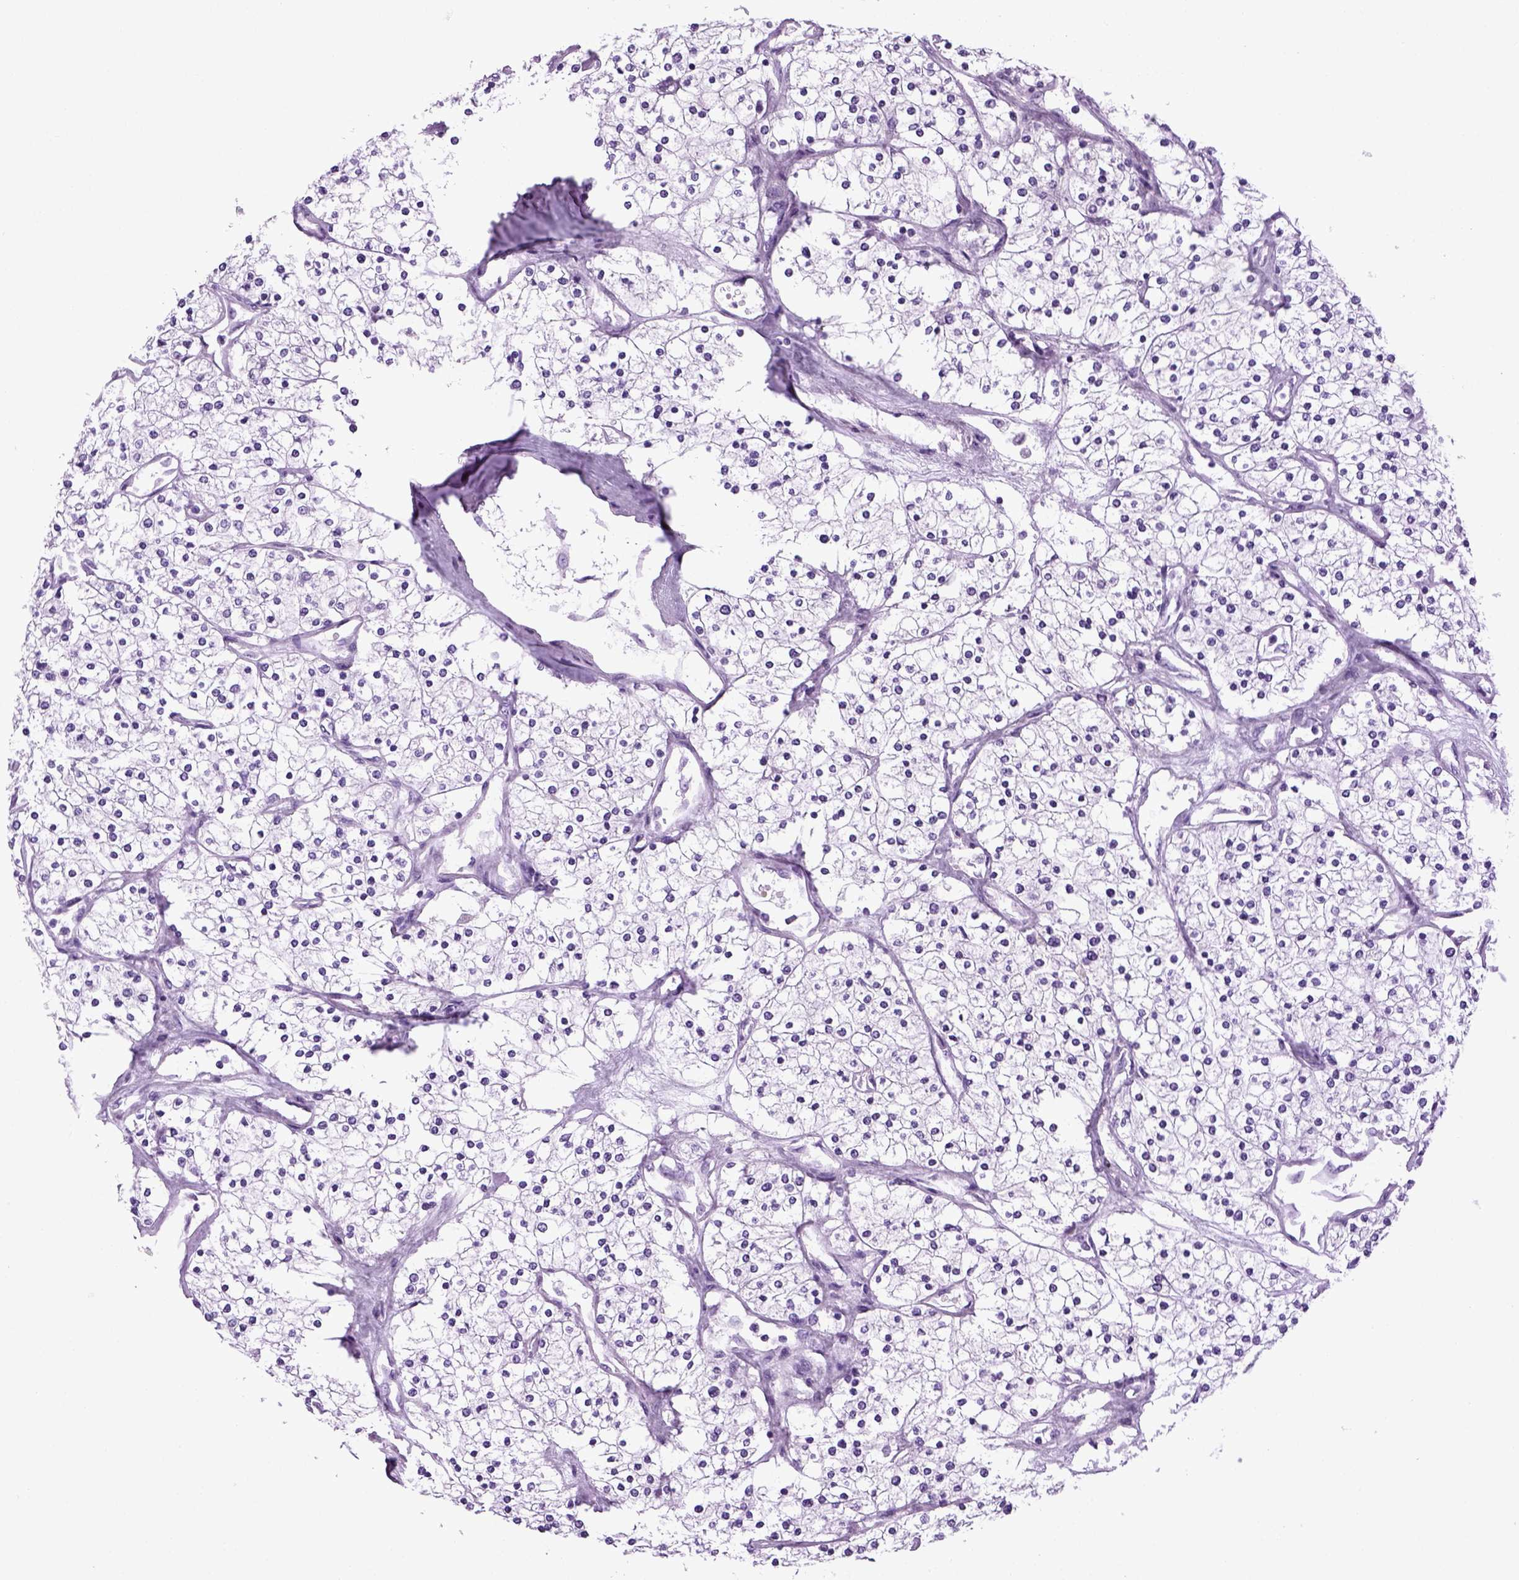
{"staining": {"intensity": "negative", "quantity": "none", "location": "none"}, "tissue": "renal cancer", "cell_type": "Tumor cells", "image_type": "cancer", "snomed": [{"axis": "morphology", "description": "Adenocarcinoma, NOS"}, {"axis": "topography", "description": "Kidney"}], "caption": "Immunohistochemistry (IHC) histopathology image of neoplastic tissue: renal cancer (adenocarcinoma) stained with DAB (3,3'-diaminobenzidine) exhibits no significant protein staining in tumor cells. (DAB (3,3'-diaminobenzidine) immunohistochemistry visualized using brightfield microscopy, high magnification).", "gene": "HMCN2", "patient": {"sex": "male", "age": 80}}